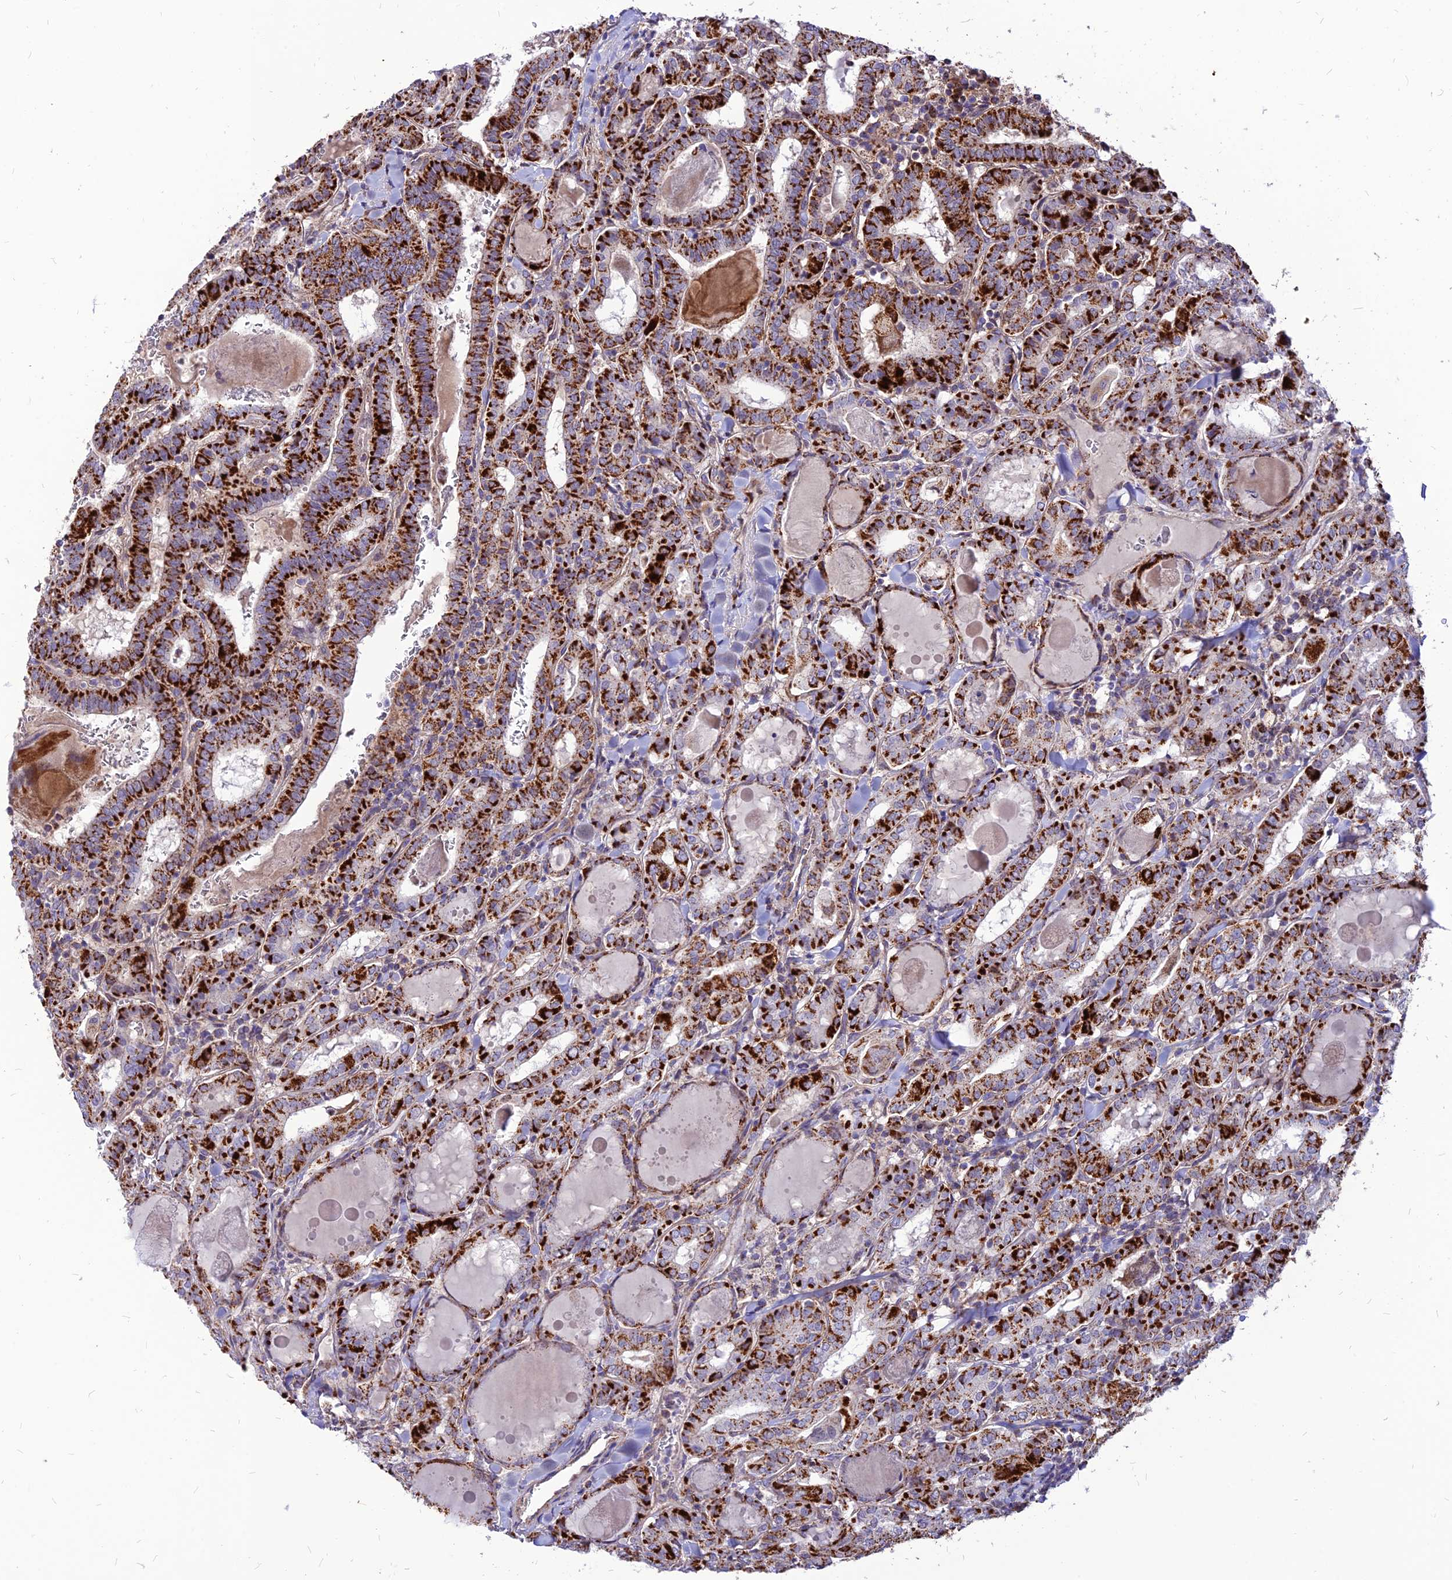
{"staining": {"intensity": "strong", "quantity": ">75%", "location": "cytoplasmic/membranous"}, "tissue": "thyroid cancer", "cell_type": "Tumor cells", "image_type": "cancer", "snomed": [{"axis": "morphology", "description": "Papillary adenocarcinoma, NOS"}, {"axis": "topography", "description": "Thyroid gland"}], "caption": "A photomicrograph of thyroid papillary adenocarcinoma stained for a protein displays strong cytoplasmic/membranous brown staining in tumor cells. Nuclei are stained in blue.", "gene": "ECI1", "patient": {"sex": "female", "age": 72}}